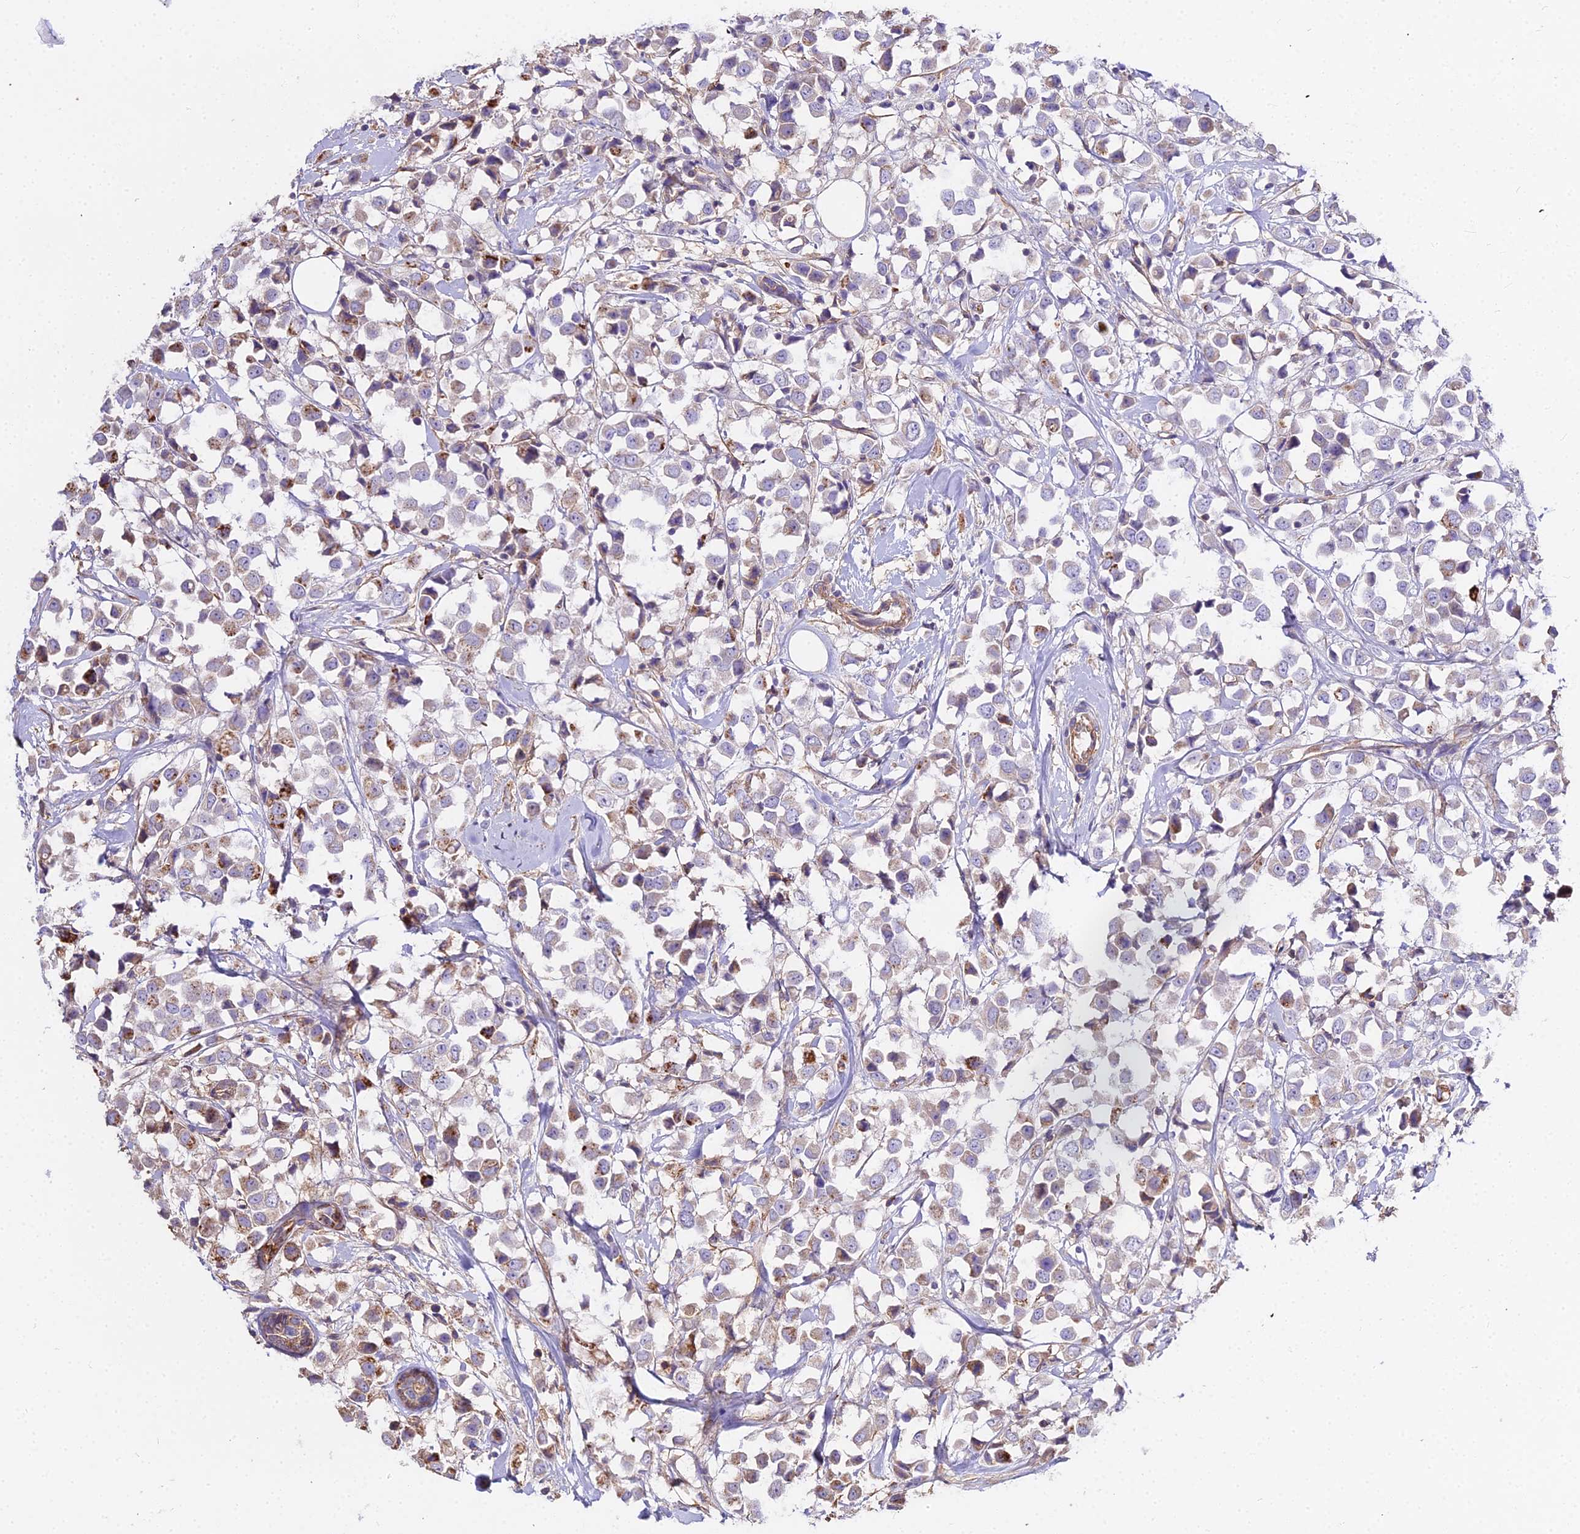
{"staining": {"intensity": "weak", "quantity": "<25%", "location": "cytoplasmic/membranous"}, "tissue": "breast cancer", "cell_type": "Tumor cells", "image_type": "cancer", "snomed": [{"axis": "morphology", "description": "Duct carcinoma"}, {"axis": "topography", "description": "Breast"}], "caption": "Protein analysis of breast invasive ductal carcinoma shows no significant positivity in tumor cells.", "gene": "GLYAT", "patient": {"sex": "female", "age": 61}}